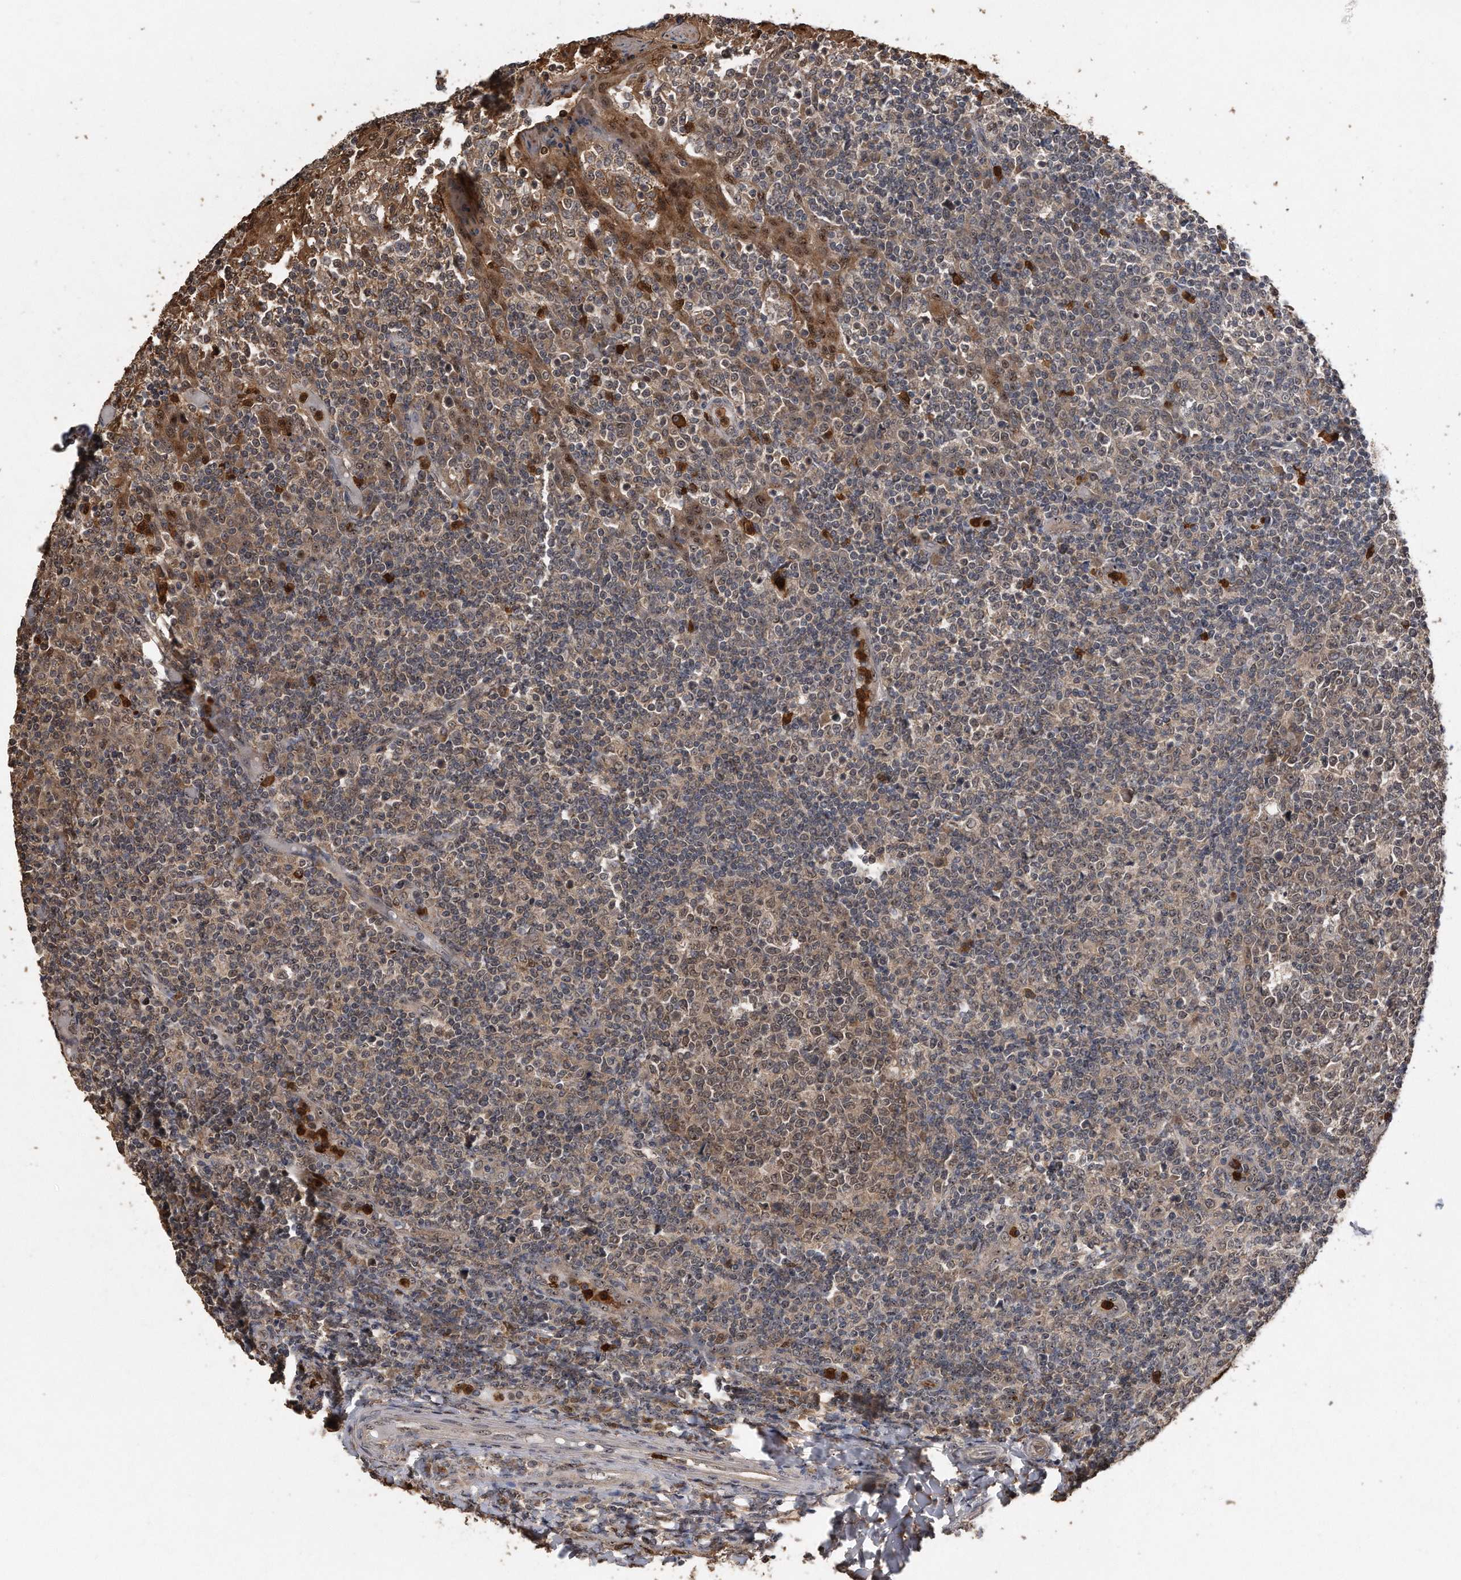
{"staining": {"intensity": "moderate", "quantity": "25%-75%", "location": "cytoplasmic/membranous,nuclear"}, "tissue": "tonsil", "cell_type": "Germinal center cells", "image_type": "normal", "snomed": [{"axis": "morphology", "description": "Normal tissue, NOS"}, {"axis": "topography", "description": "Tonsil"}], "caption": "Tonsil stained with immunohistochemistry (IHC) demonstrates moderate cytoplasmic/membranous,nuclear staining in about 25%-75% of germinal center cells.", "gene": "PELO", "patient": {"sex": "female", "age": 19}}